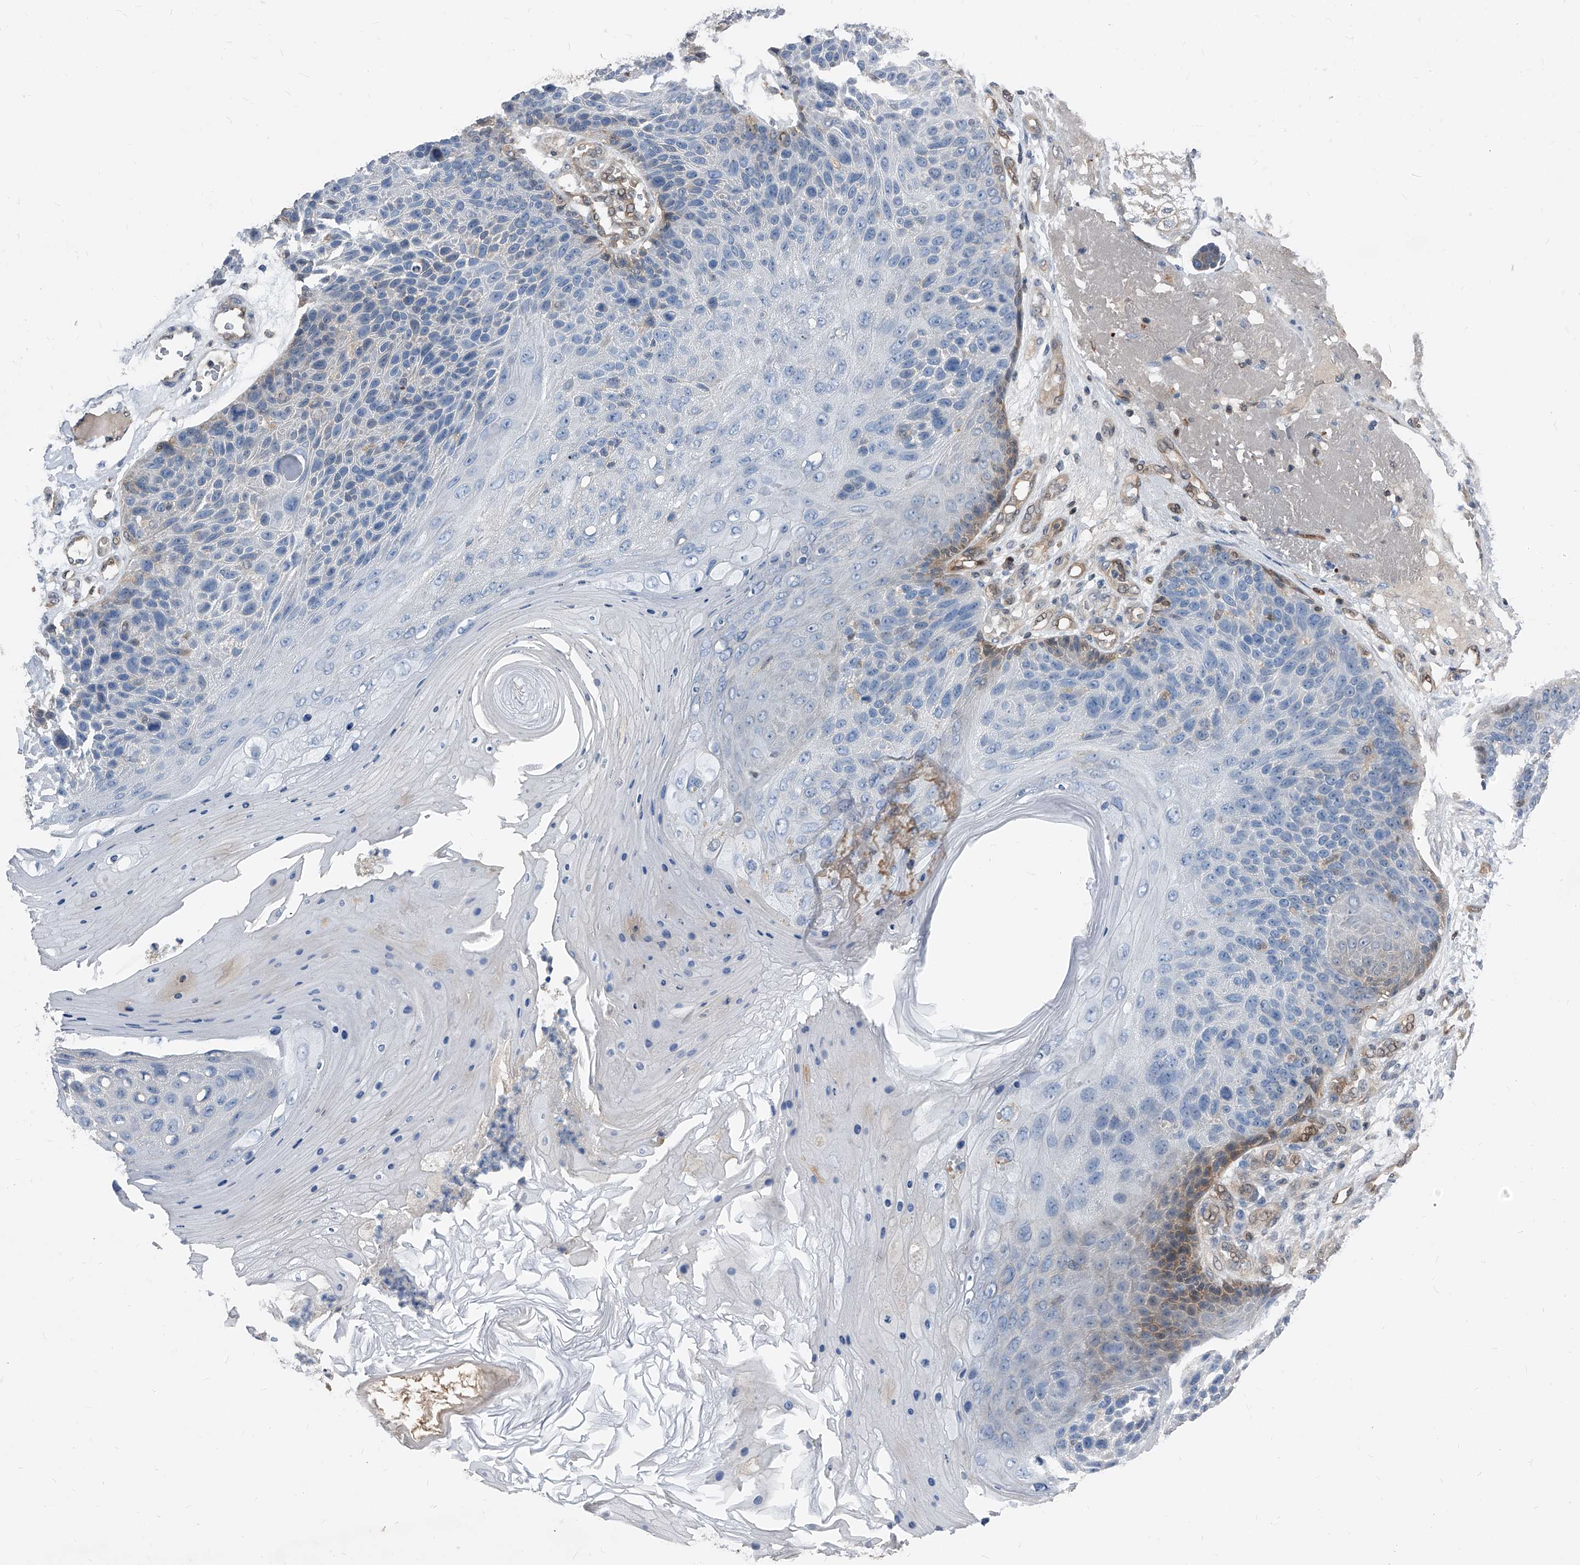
{"staining": {"intensity": "negative", "quantity": "none", "location": "none"}, "tissue": "skin cancer", "cell_type": "Tumor cells", "image_type": "cancer", "snomed": [{"axis": "morphology", "description": "Squamous cell carcinoma, NOS"}, {"axis": "topography", "description": "Skin"}], "caption": "Skin squamous cell carcinoma was stained to show a protein in brown. There is no significant staining in tumor cells. (Stains: DAB immunohistochemistry (IHC) with hematoxylin counter stain, Microscopy: brightfield microscopy at high magnification).", "gene": "MAP2K6", "patient": {"sex": "female", "age": 88}}